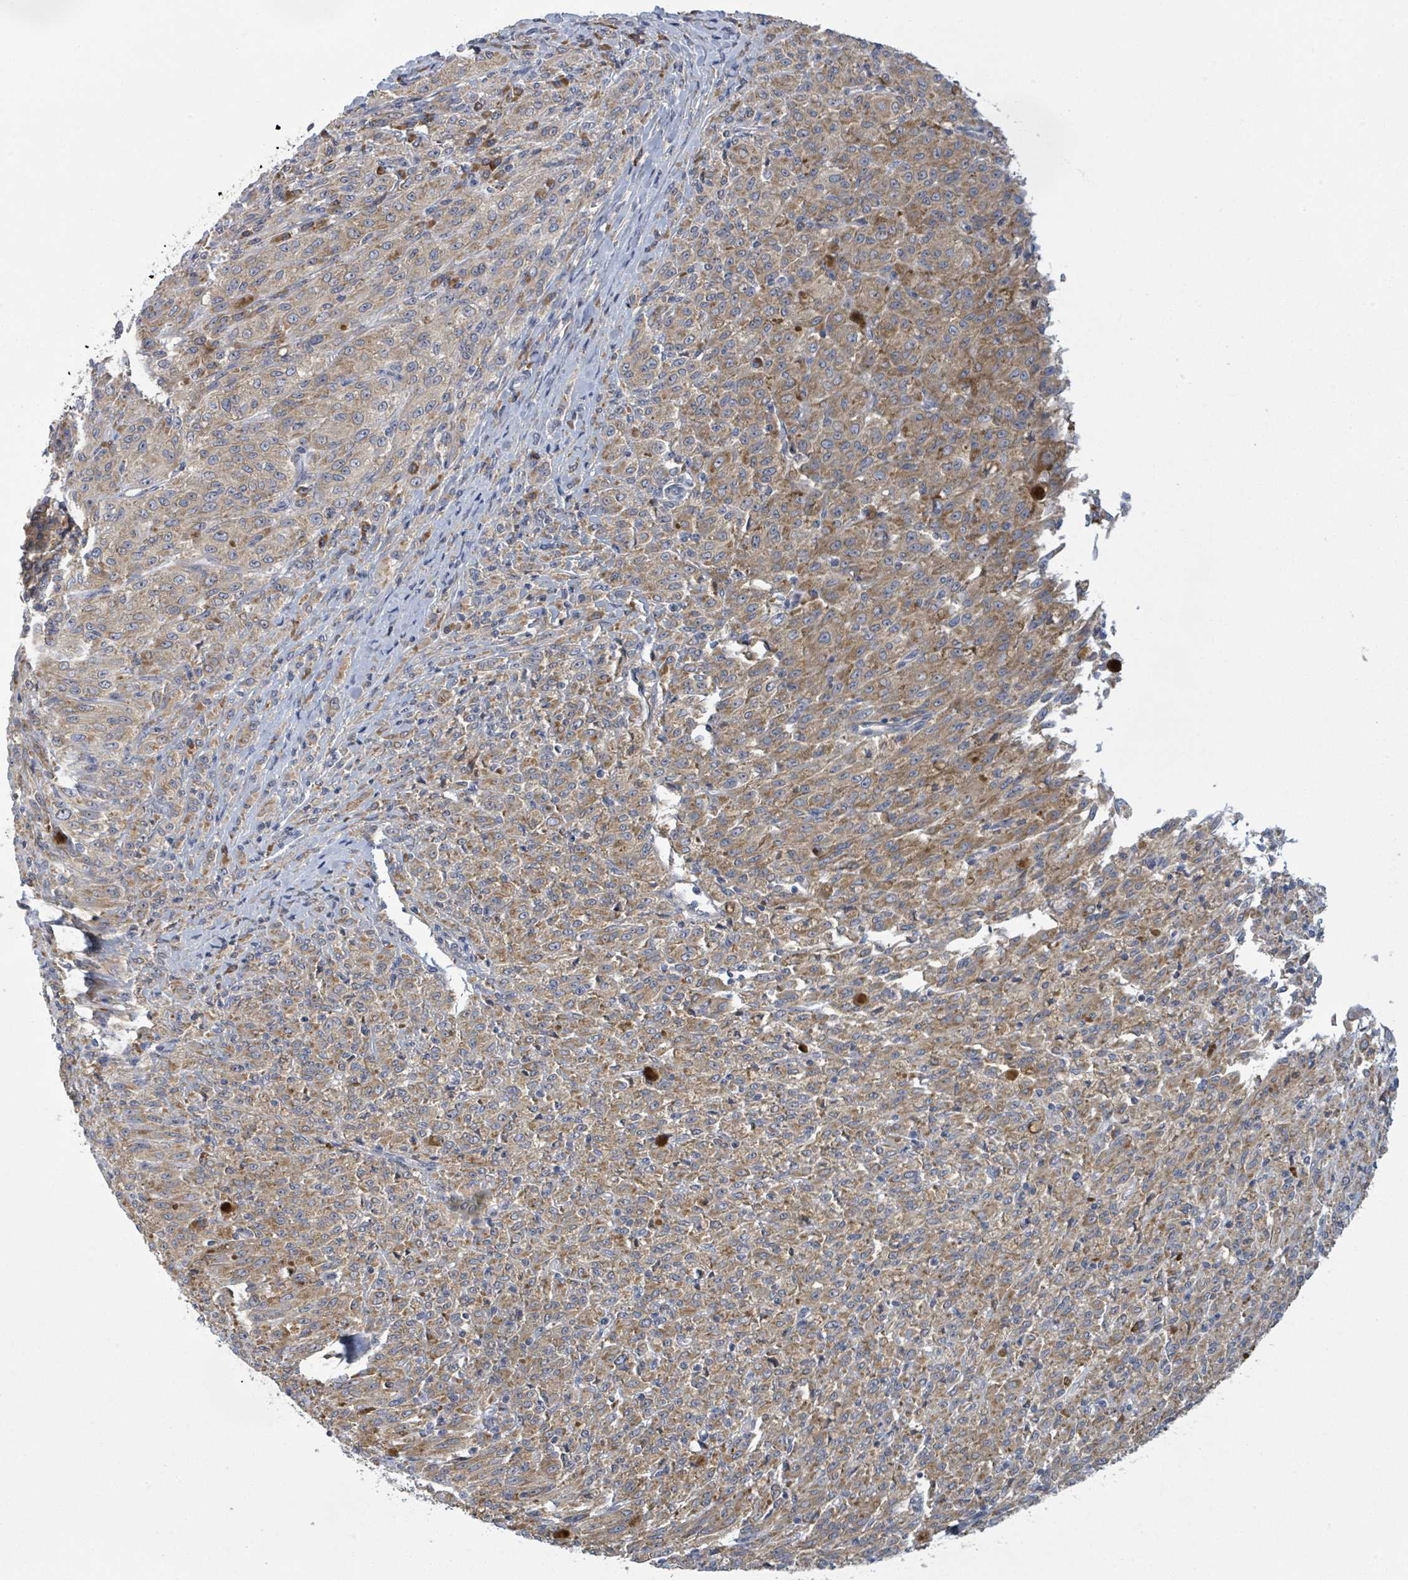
{"staining": {"intensity": "moderate", "quantity": ">75%", "location": "cytoplasmic/membranous"}, "tissue": "melanoma", "cell_type": "Tumor cells", "image_type": "cancer", "snomed": [{"axis": "morphology", "description": "Malignant melanoma, NOS"}, {"axis": "topography", "description": "Skin"}], "caption": "This histopathology image shows IHC staining of melanoma, with medium moderate cytoplasmic/membranous positivity in approximately >75% of tumor cells.", "gene": "ATP13A1", "patient": {"sex": "female", "age": 52}}